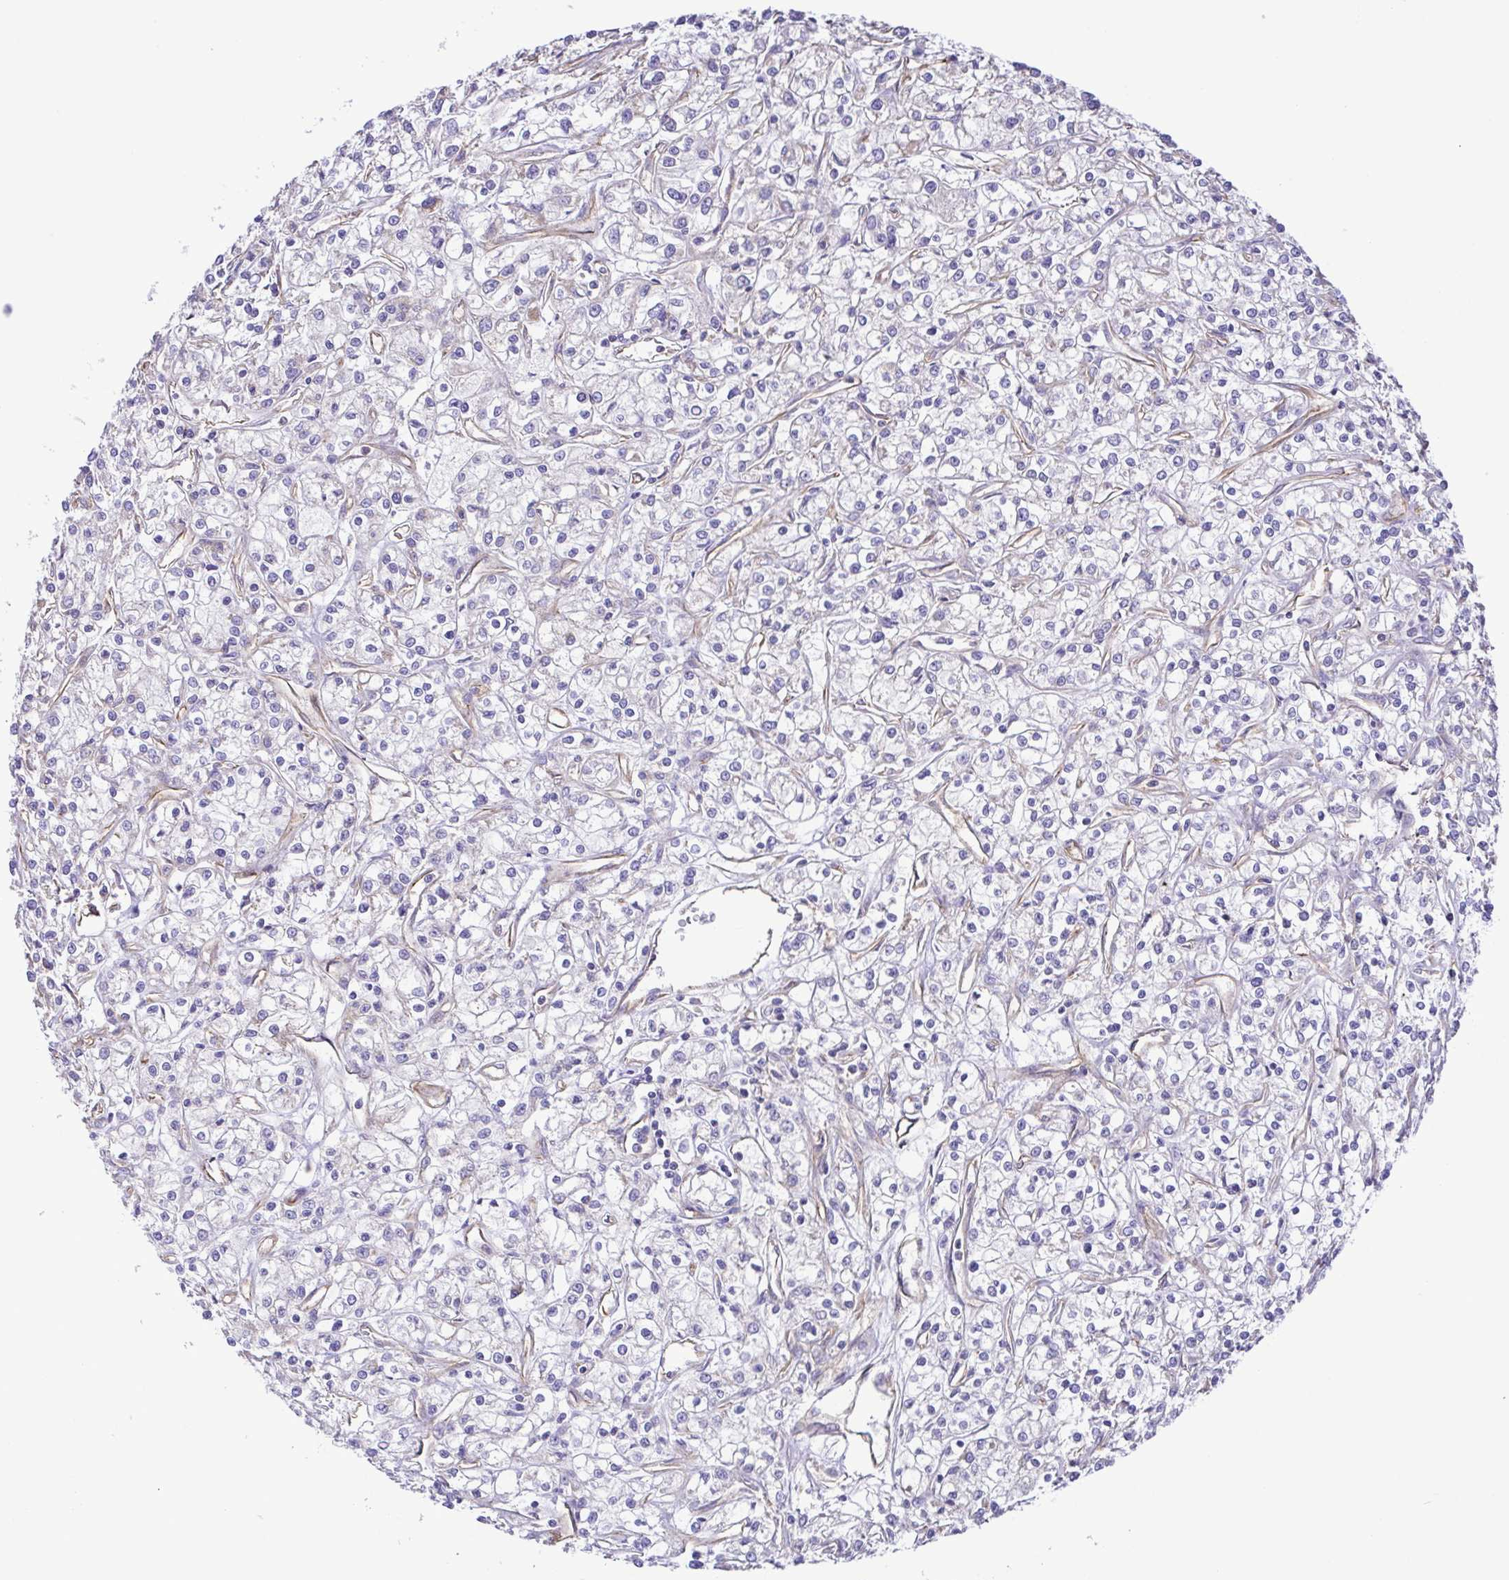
{"staining": {"intensity": "negative", "quantity": "none", "location": "none"}, "tissue": "renal cancer", "cell_type": "Tumor cells", "image_type": "cancer", "snomed": [{"axis": "morphology", "description": "Adenocarcinoma, NOS"}, {"axis": "topography", "description": "Kidney"}], "caption": "Immunohistochemical staining of human adenocarcinoma (renal) displays no significant staining in tumor cells.", "gene": "FLT1", "patient": {"sex": "female", "age": 59}}